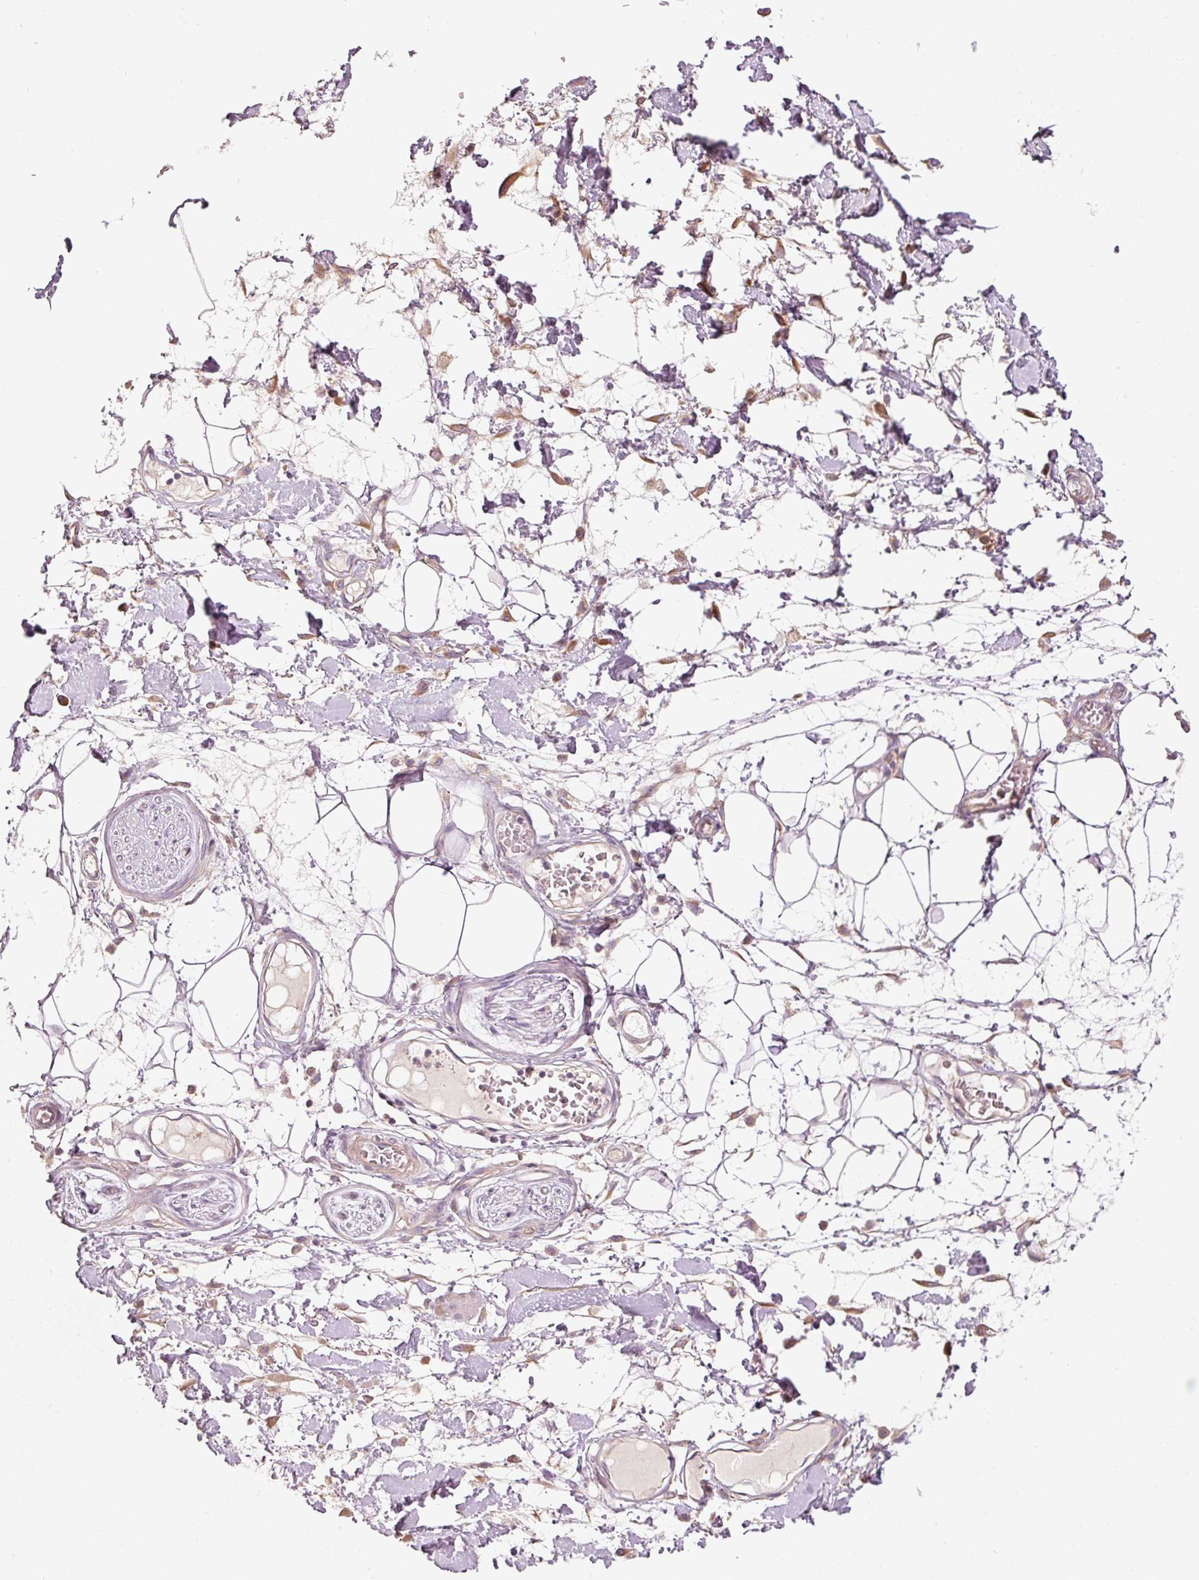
{"staining": {"intensity": "negative", "quantity": "none", "location": "none"}, "tissue": "adipose tissue", "cell_type": "Adipocytes", "image_type": "normal", "snomed": [{"axis": "morphology", "description": "Normal tissue, NOS"}, {"axis": "topography", "description": "Vulva"}, {"axis": "topography", "description": "Peripheral nerve tissue"}], "caption": "Adipocytes show no significant protein positivity in normal adipose tissue. The staining was performed using DAB (3,3'-diaminobenzidine) to visualize the protein expression in brown, while the nuclei were stained in blue with hematoxylin (Magnification: 20x).", "gene": "MAP10", "patient": {"sex": "female", "age": 68}}